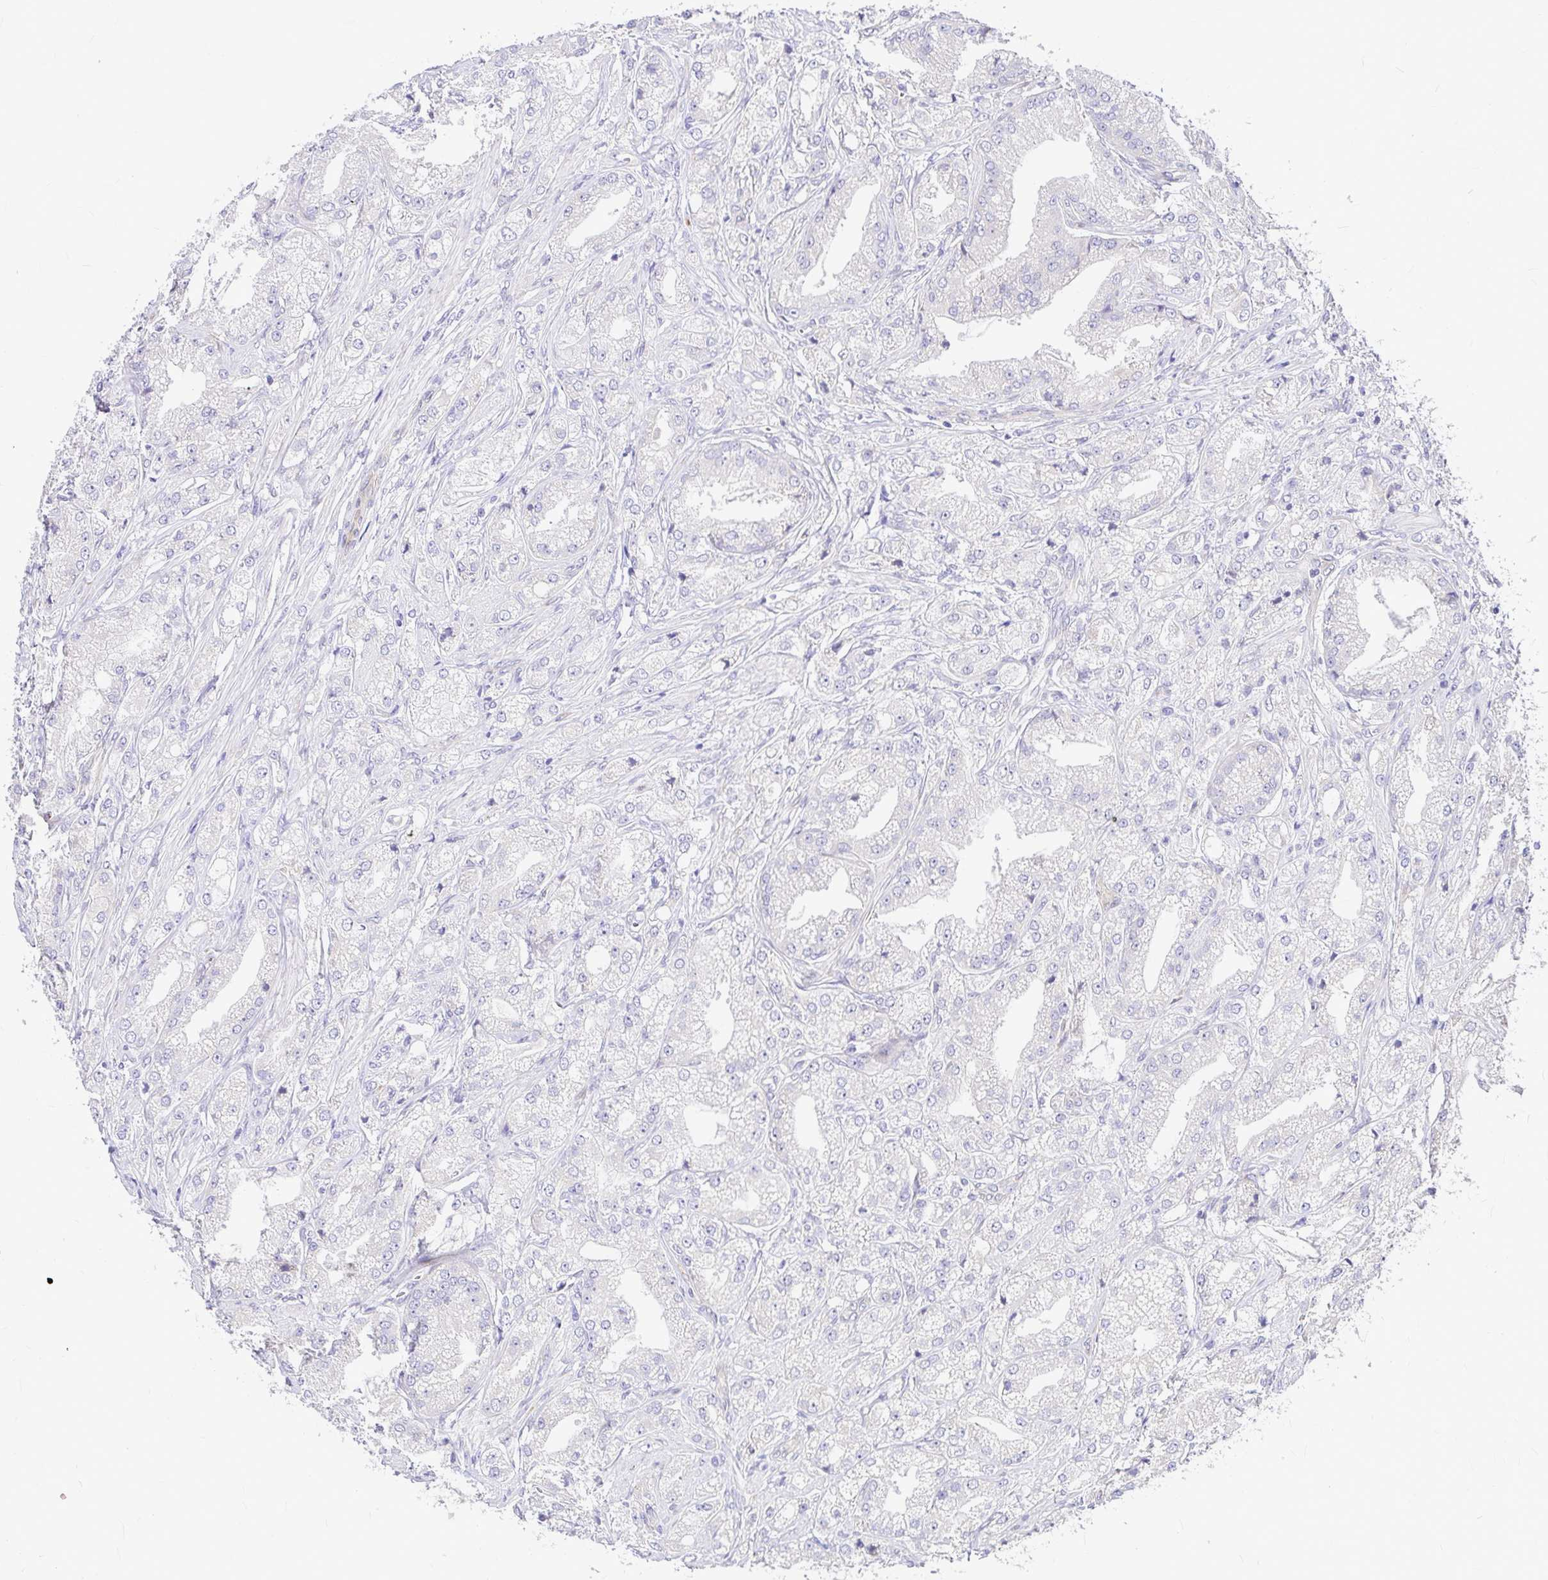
{"staining": {"intensity": "negative", "quantity": "none", "location": "none"}, "tissue": "prostate cancer", "cell_type": "Tumor cells", "image_type": "cancer", "snomed": [{"axis": "morphology", "description": "Adenocarcinoma, High grade"}, {"axis": "topography", "description": "Prostate"}], "caption": "This is an immunohistochemistry (IHC) image of human adenocarcinoma (high-grade) (prostate). There is no expression in tumor cells.", "gene": "GABBR2", "patient": {"sex": "male", "age": 61}}